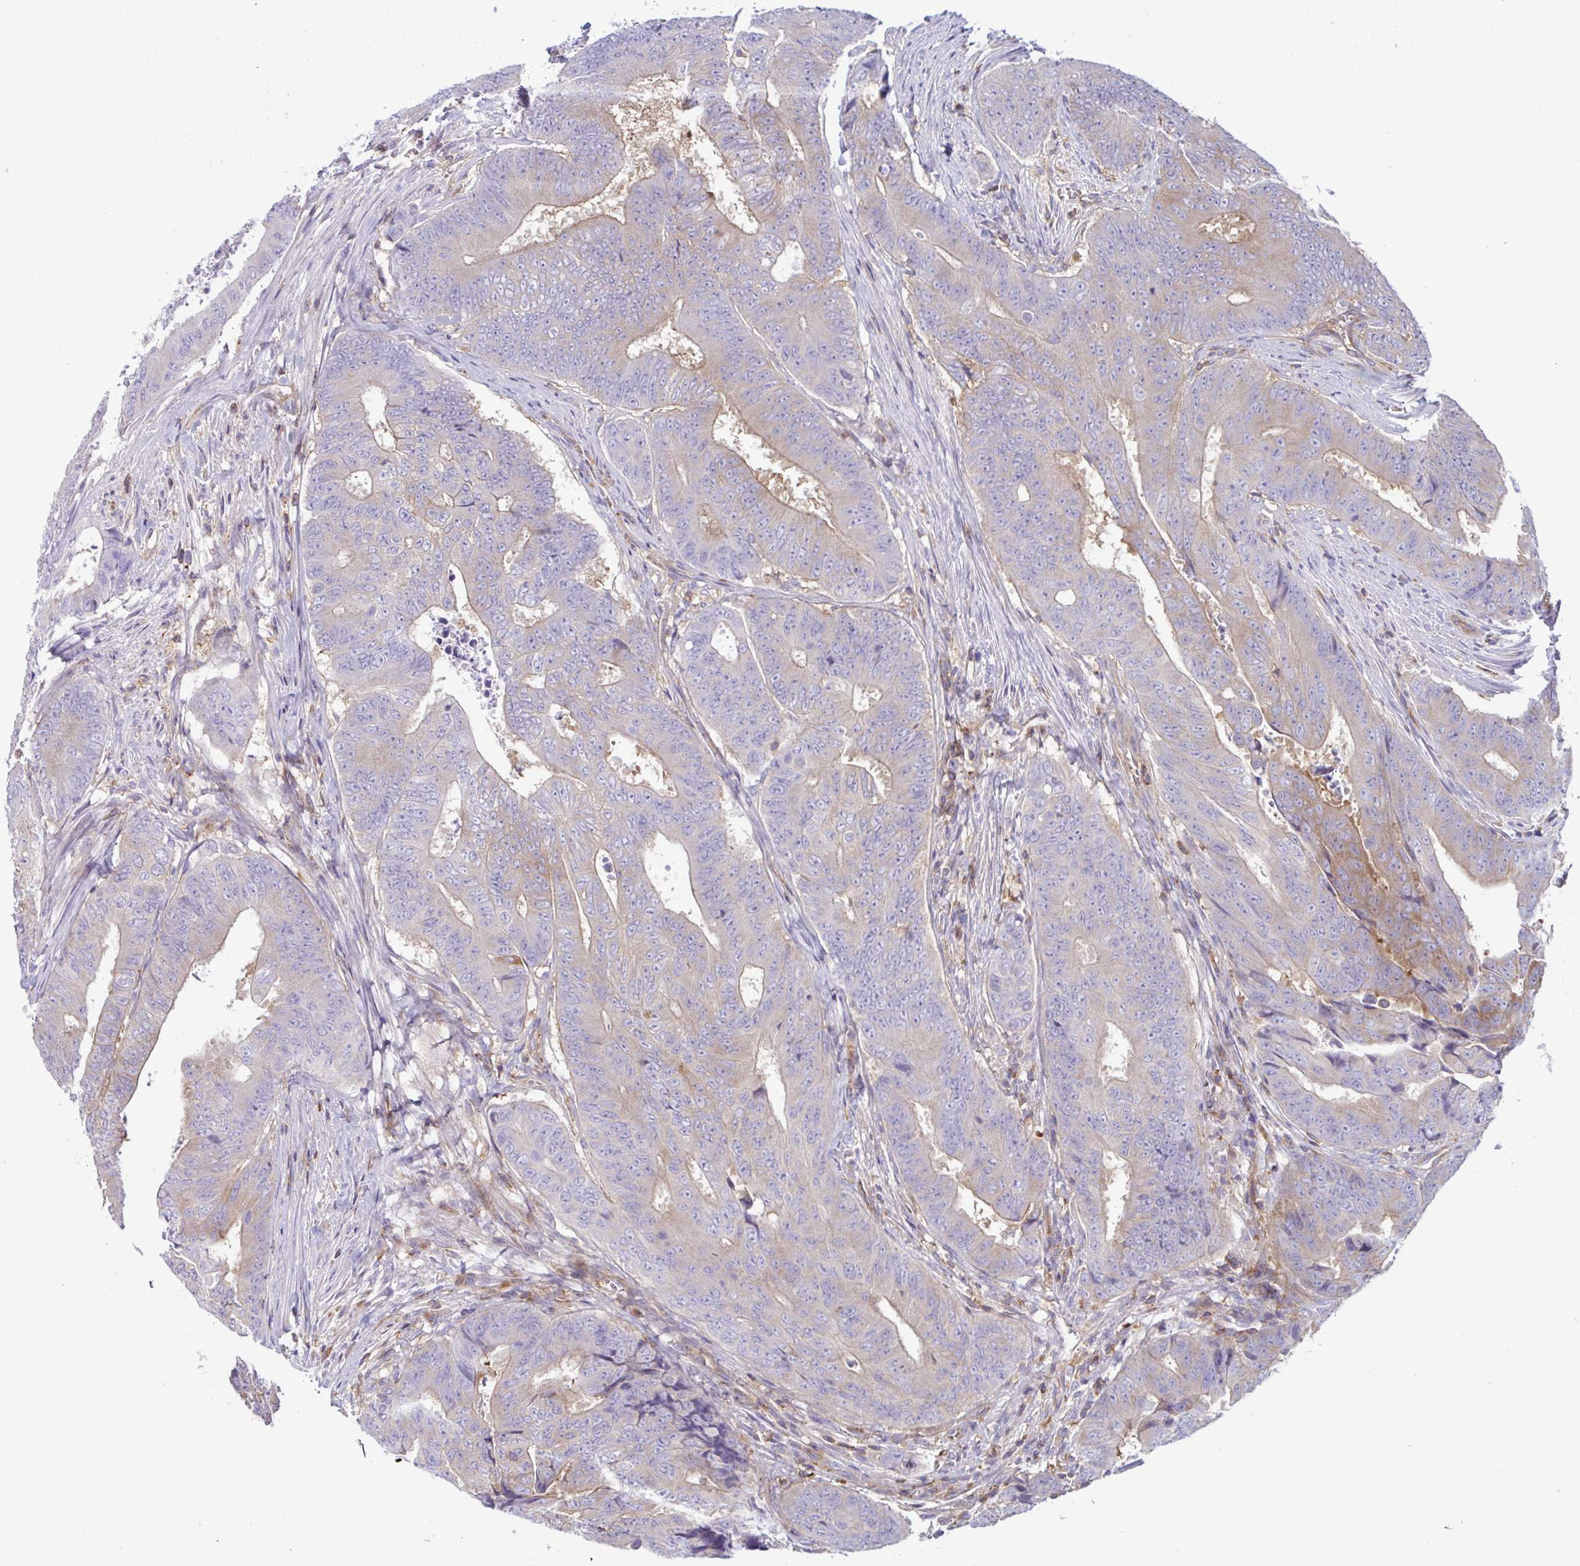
{"staining": {"intensity": "moderate", "quantity": "<25%", "location": "cytoplasmic/membranous"}, "tissue": "colorectal cancer", "cell_type": "Tumor cells", "image_type": "cancer", "snomed": [{"axis": "morphology", "description": "Adenocarcinoma, NOS"}, {"axis": "topography", "description": "Colon"}], "caption": "A brown stain shows moderate cytoplasmic/membranous positivity of a protein in colorectal cancer tumor cells.", "gene": "TSC22D3", "patient": {"sex": "female", "age": 48}}